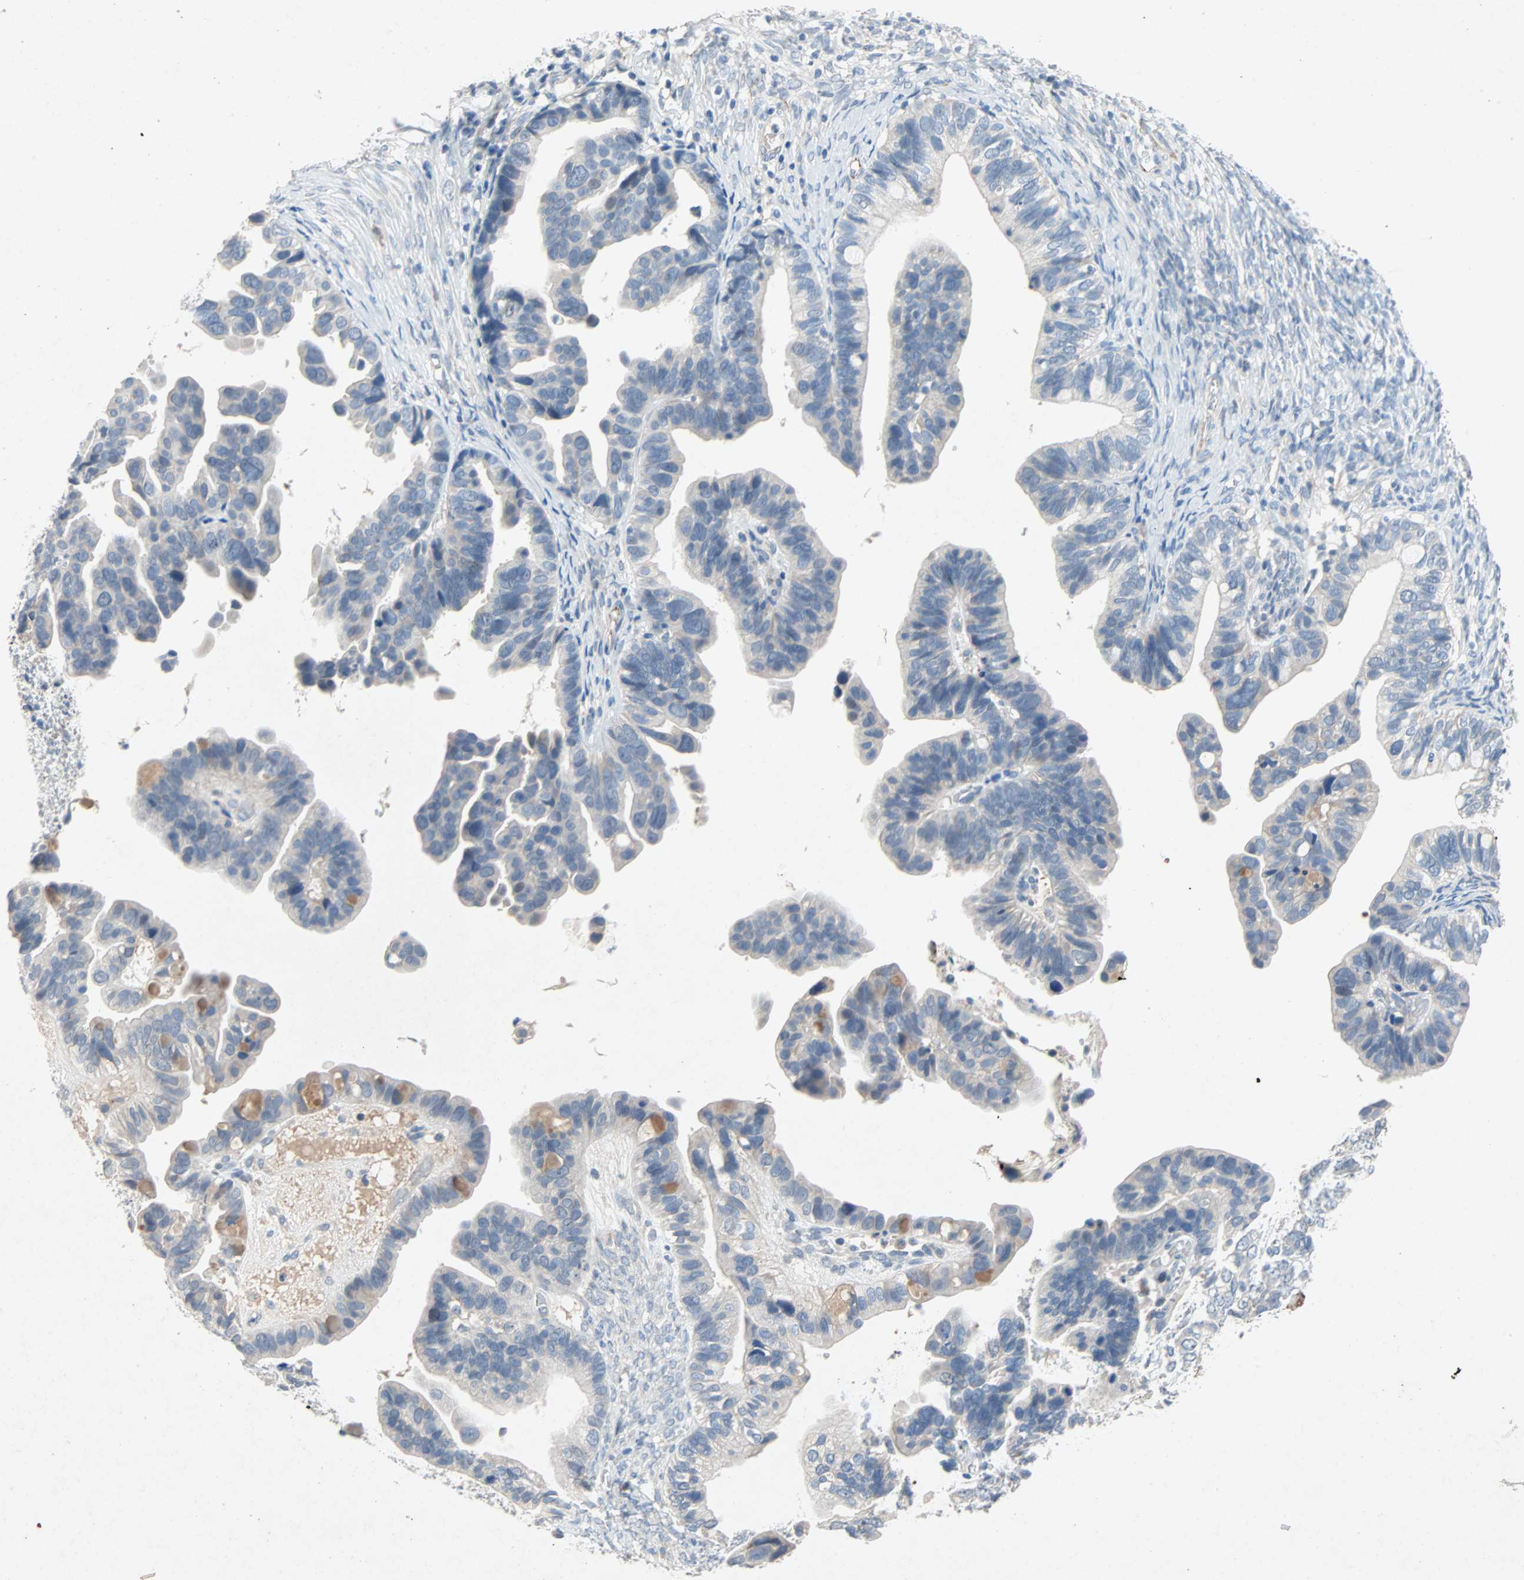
{"staining": {"intensity": "negative", "quantity": "none", "location": "none"}, "tissue": "ovarian cancer", "cell_type": "Tumor cells", "image_type": "cancer", "snomed": [{"axis": "morphology", "description": "Cystadenocarcinoma, serous, NOS"}, {"axis": "topography", "description": "Ovary"}], "caption": "DAB immunohistochemical staining of human ovarian serous cystadenocarcinoma reveals no significant staining in tumor cells. (IHC, brightfield microscopy, high magnification).", "gene": "PCDHB2", "patient": {"sex": "female", "age": 56}}